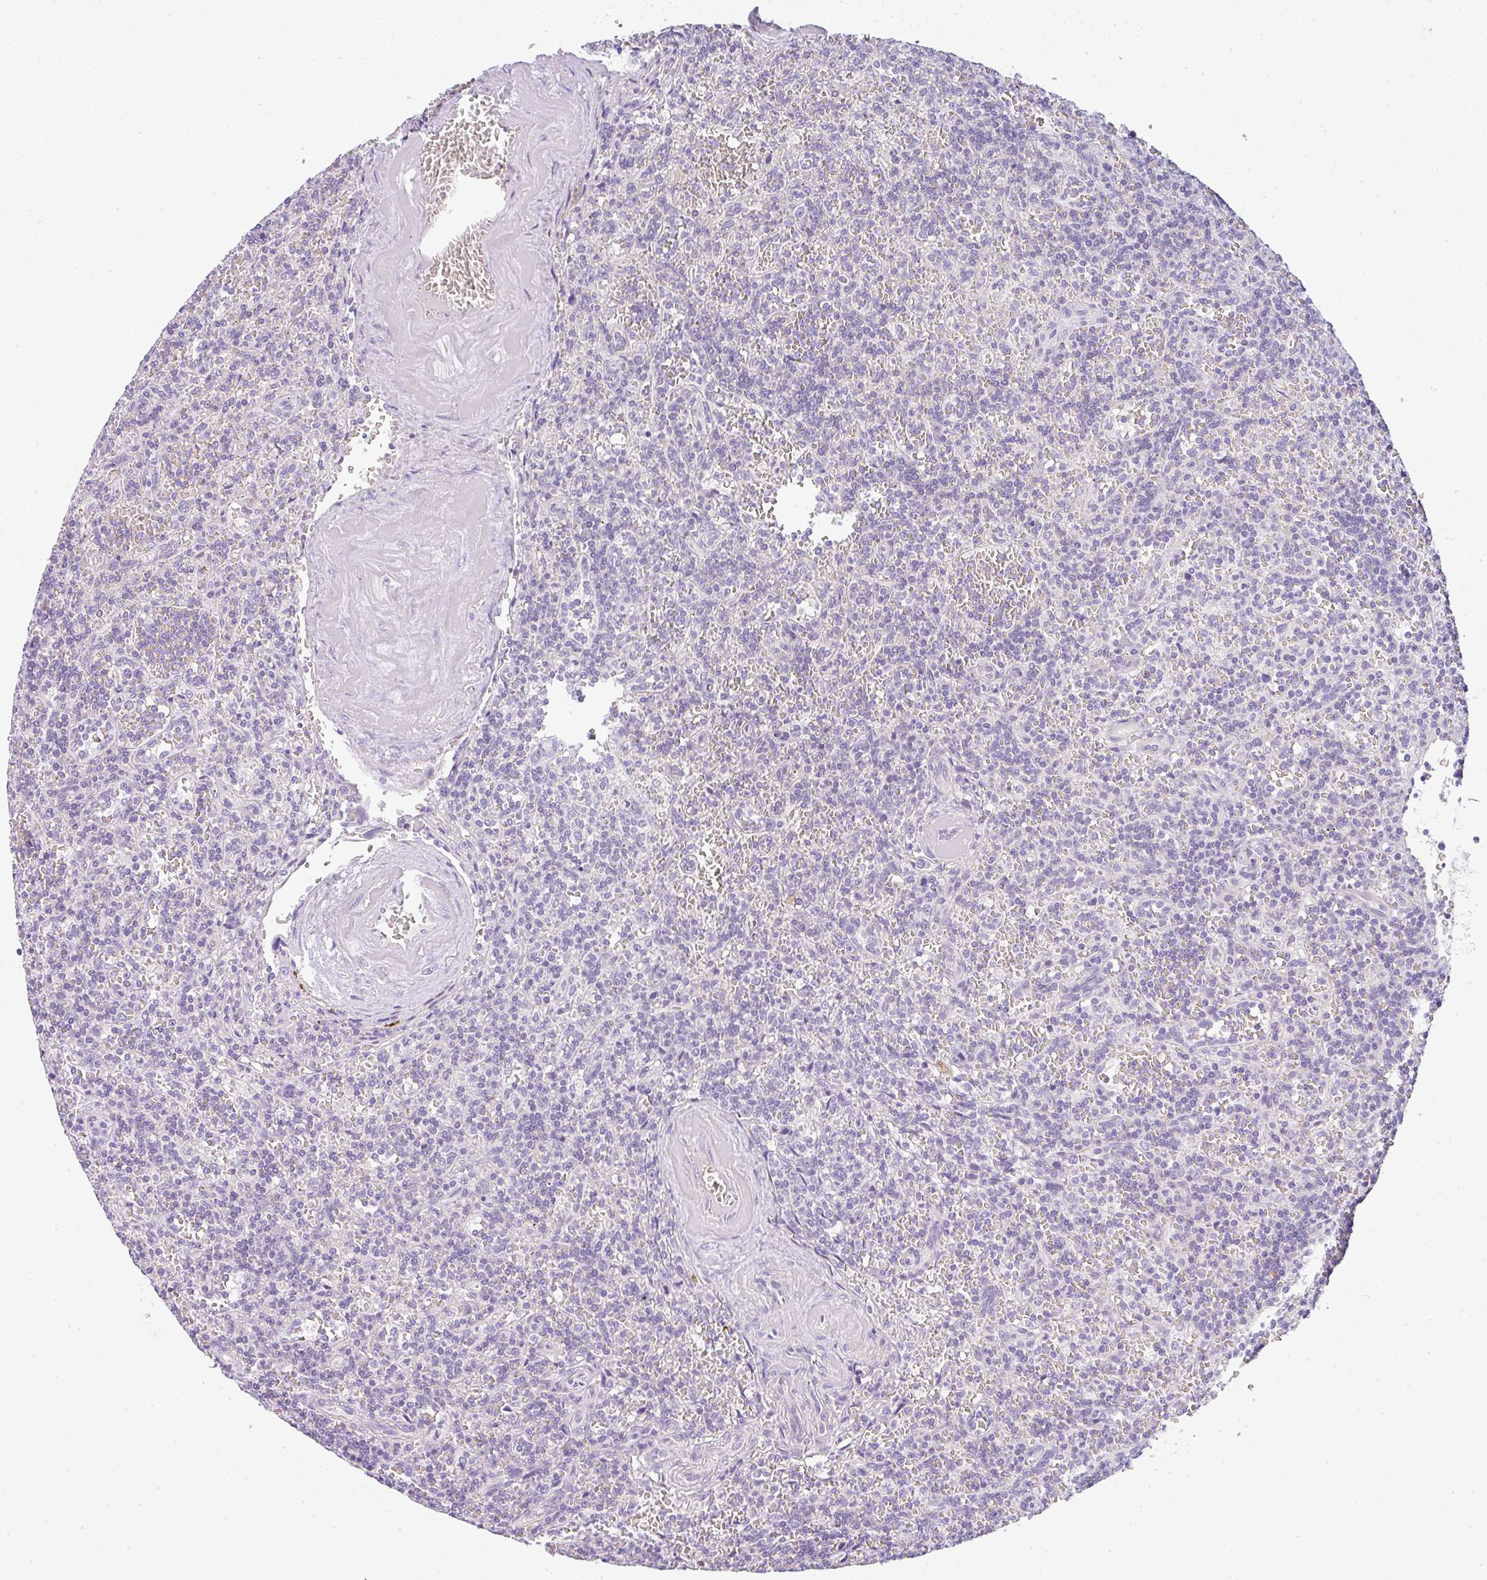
{"staining": {"intensity": "negative", "quantity": "none", "location": "none"}, "tissue": "lymphoma", "cell_type": "Tumor cells", "image_type": "cancer", "snomed": [{"axis": "morphology", "description": "Malignant lymphoma, non-Hodgkin's type, Low grade"}, {"axis": "topography", "description": "Spleen"}], "caption": "Immunohistochemistry (IHC) image of lymphoma stained for a protein (brown), which exhibits no positivity in tumor cells. (DAB immunohistochemistry (IHC) visualized using brightfield microscopy, high magnification).", "gene": "LPAR4", "patient": {"sex": "male", "age": 73}}